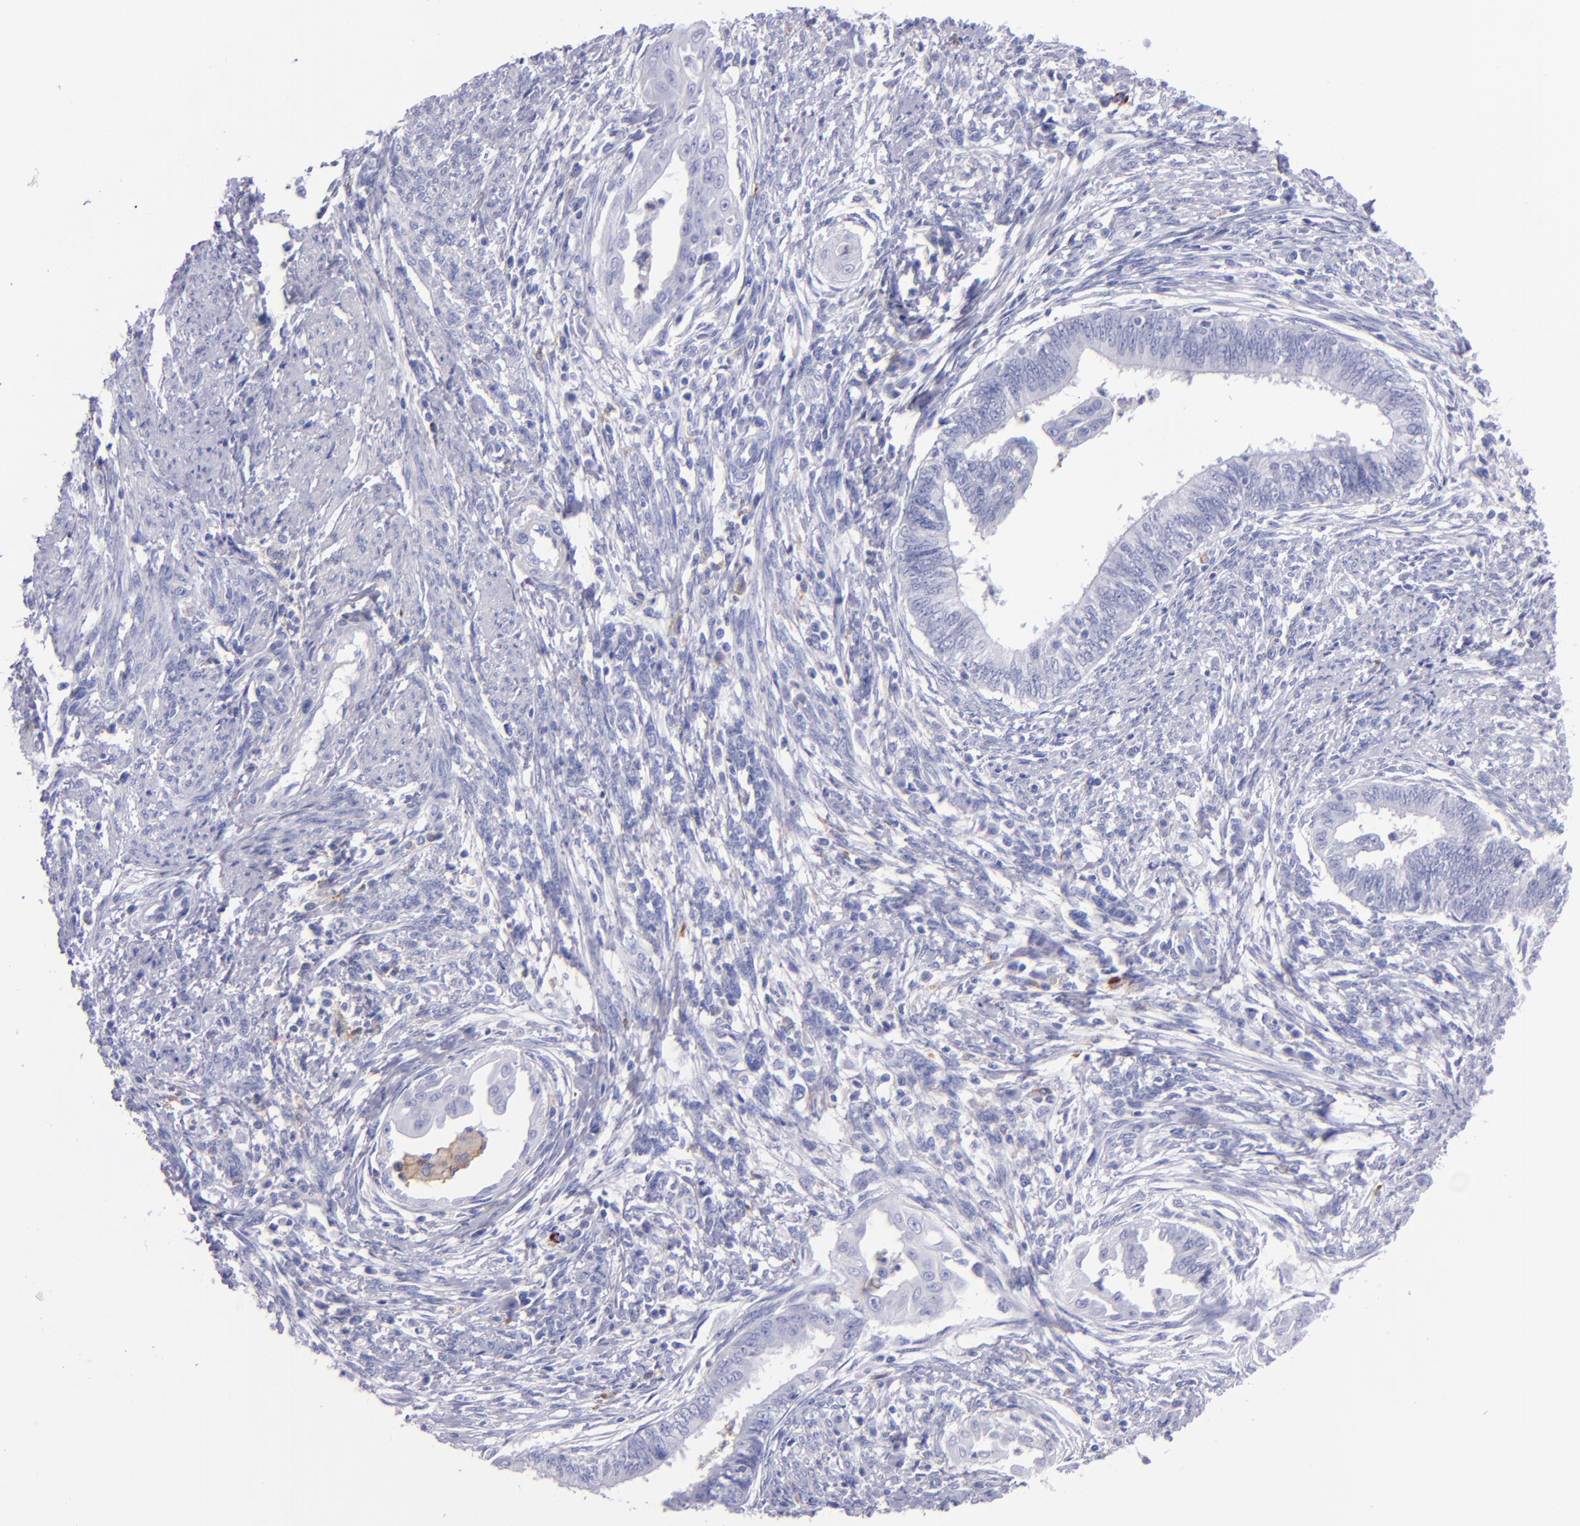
{"staining": {"intensity": "negative", "quantity": "none", "location": "none"}, "tissue": "endometrial cancer", "cell_type": "Tumor cells", "image_type": "cancer", "snomed": [{"axis": "morphology", "description": "Adenocarcinoma, NOS"}, {"axis": "topography", "description": "Endometrium"}], "caption": "Adenocarcinoma (endometrial) was stained to show a protein in brown. There is no significant positivity in tumor cells.", "gene": "CR1", "patient": {"sex": "female", "age": 66}}